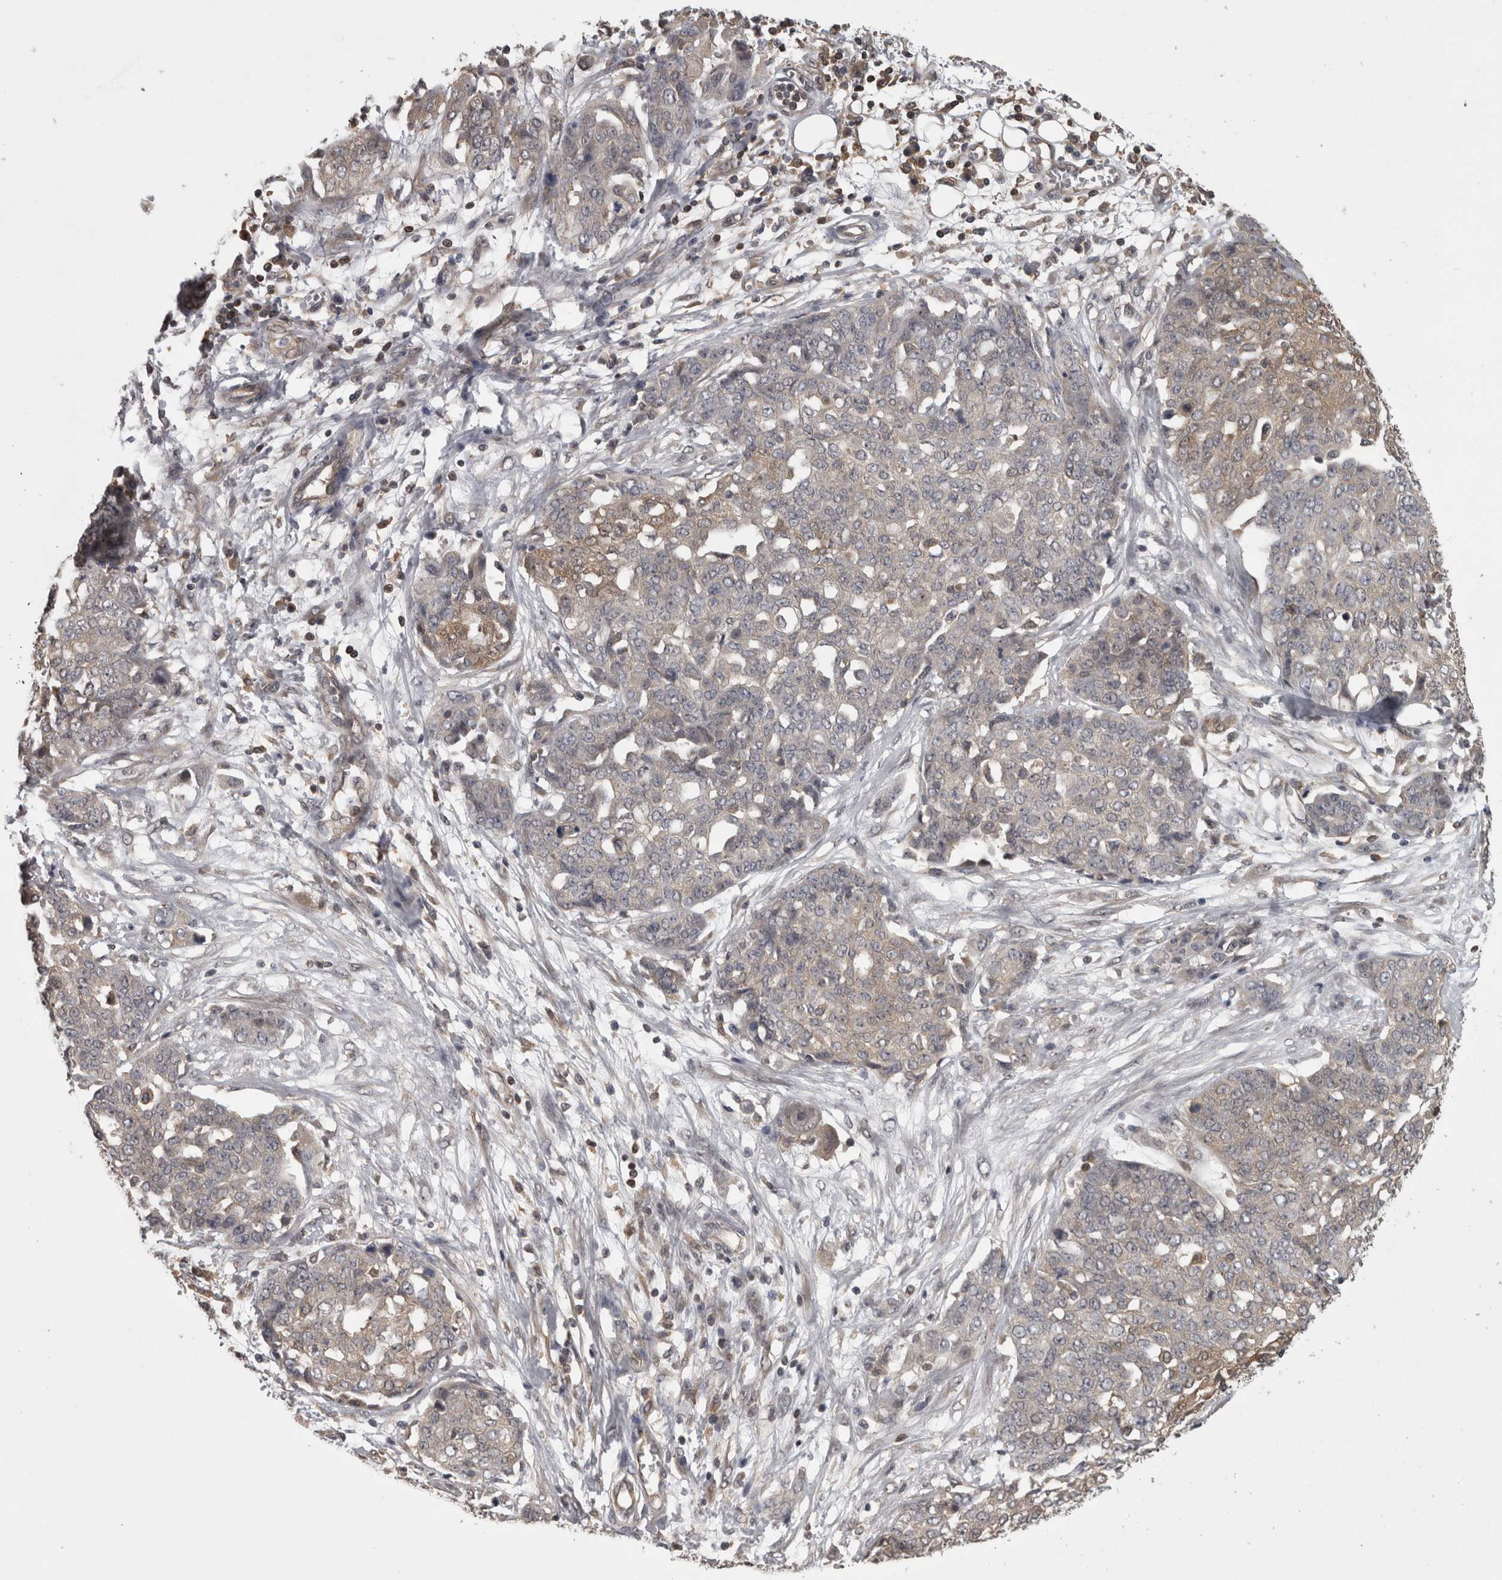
{"staining": {"intensity": "weak", "quantity": "<25%", "location": "cytoplasmic/membranous"}, "tissue": "ovarian cancer", "cell_type": "Tumor cells", "image_type": "cancer", "snomed": [{"axis": "morphology", "description": "Cystadenocarcinoma, serous, NOS"}, {"axis": "topography", "description": "Soft tissue"}, {"axis": "topography", "description": "Ovary"}], "caption": "Ovarian cancer (serous cystadenocarcinoma) stained for a protein using IHC reveals no expression tumor cells.", "gene": "APRT", "patient": {"sex": "female", "age": 57}}